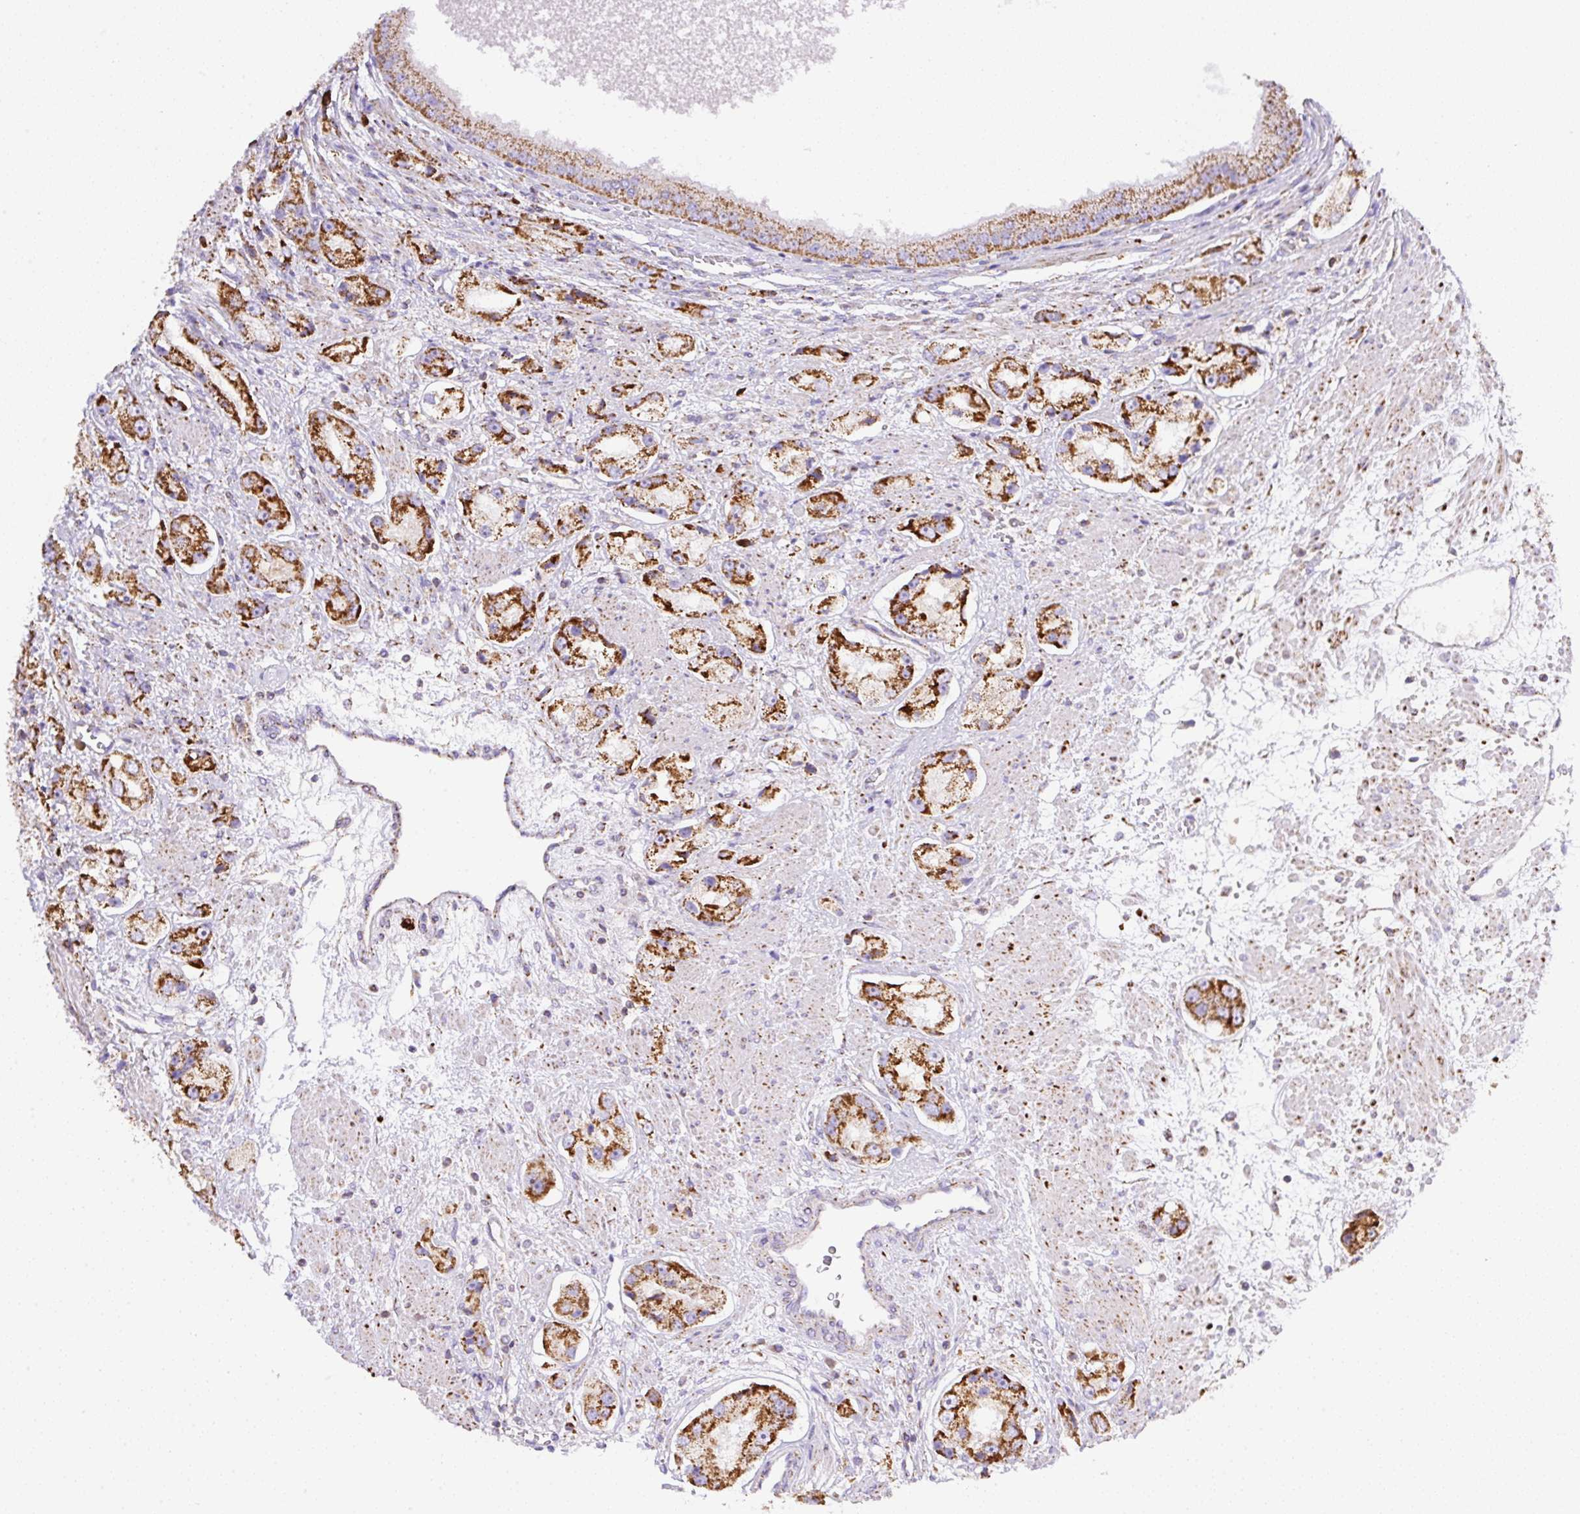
{"staining": {"intensity": "strong", "quantity": ">75%", "location": "cytoplasmic/membranous"}, "tissue": "prostate cancer", "cell_type": "Tumor cells", "image_type": "cancer", "snomed": [{"axis": "morphology", "description": "Adenocarcinoma, High grade"}, {"axis": "topography", "description": "Prostate"}], "caption": "DAB immunohistochemical staining of human prostate cancer displays strong cytoplasmic/membranous protein staining in about >75% of tumor cells. Nuclei are stained in blue.", "gene": "NF1", "patient": {"sex": "male", "age": 67}}